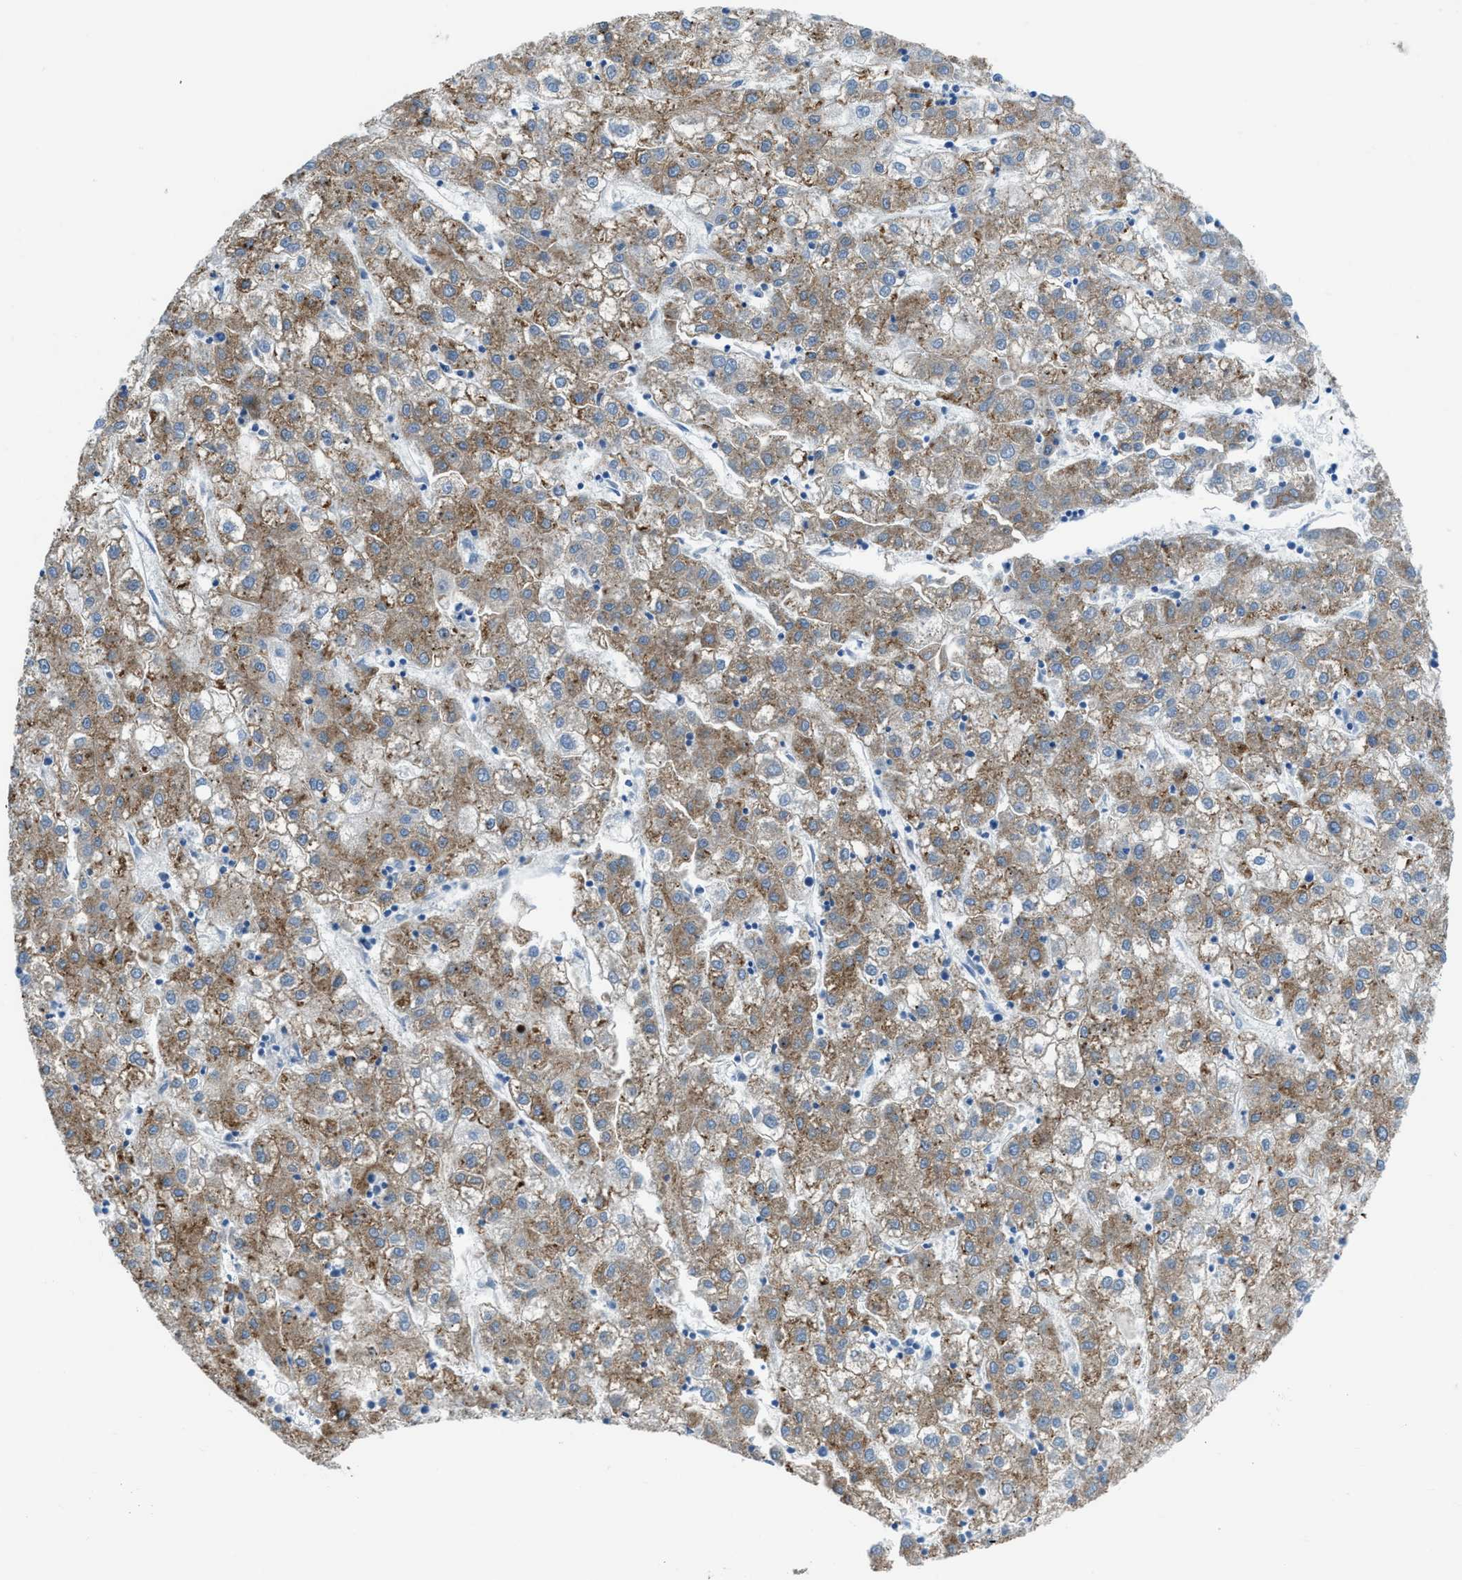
{"staining": {"intensity": "moderate", "quantity": ">75%", "location": "cytoplasmic/membranous"}, "tissue": "liver cancer", "cell_type": "Tumor cells", "image_type": "cancer", "snomed": [{"axis": "morphology", "description": "Carcinoma, Hepatocellular, NOS"}, {"axis": "topography", "description": "Liver"}], "caption": "Protein staining by immunohistochemistry (IHC) shows moderate cytoplasmic/membranous expression in approximately >75% of tumor cells in hepatocellular carcinoma (liver).", "gene": "ACAN", "patient": {"sex": "male", "age": 72}}